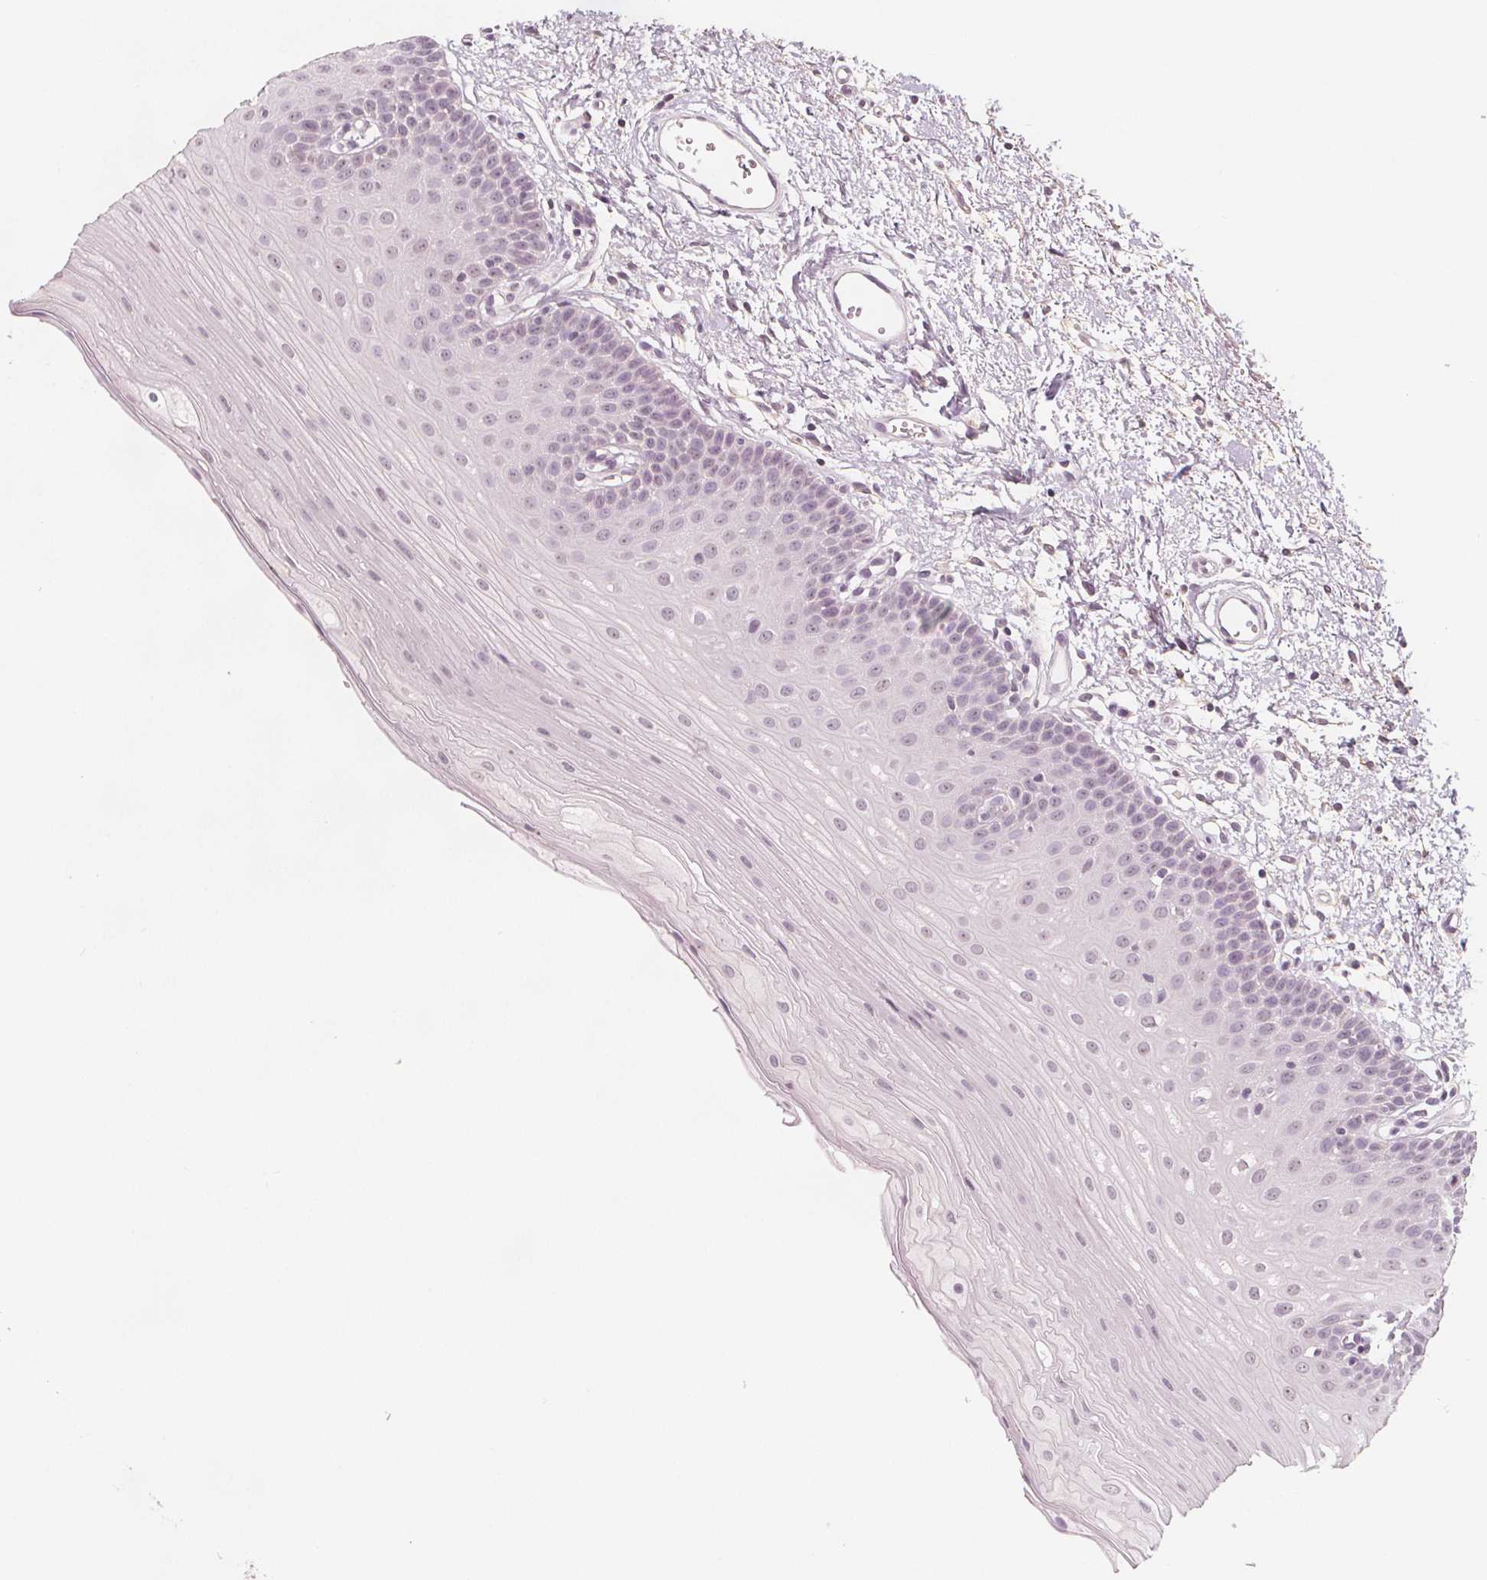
{"staining": {"intensity": "weak", "quantity": "<25%", "location": "nuclear"}, "tissue": "oral mucosa", "cell_type": "Squamous epithelial cells", "image_type": "normal", "snomed": [{"axis": "morphology", "description": "Normal tissue, NOS"}, {"axis": "morphology", "description": "Adenocarcinoma, NOS"}, {"axis": "topography", "description": "Oral tissue"}, {"axis": "topography", "description": "Head-Neck"}], "caption": "Squamous epithelial cells are negative for protein expression in normal human oral mucosa. Brightfield microscopy of immunohistochemistry stained with DAB (3,3'-diaminobenzidine) (brown) and hematoxylin (blue), captured at high magnification.", "gene": "C1orf167", "patient": {"sex": "female", "age": 57}}